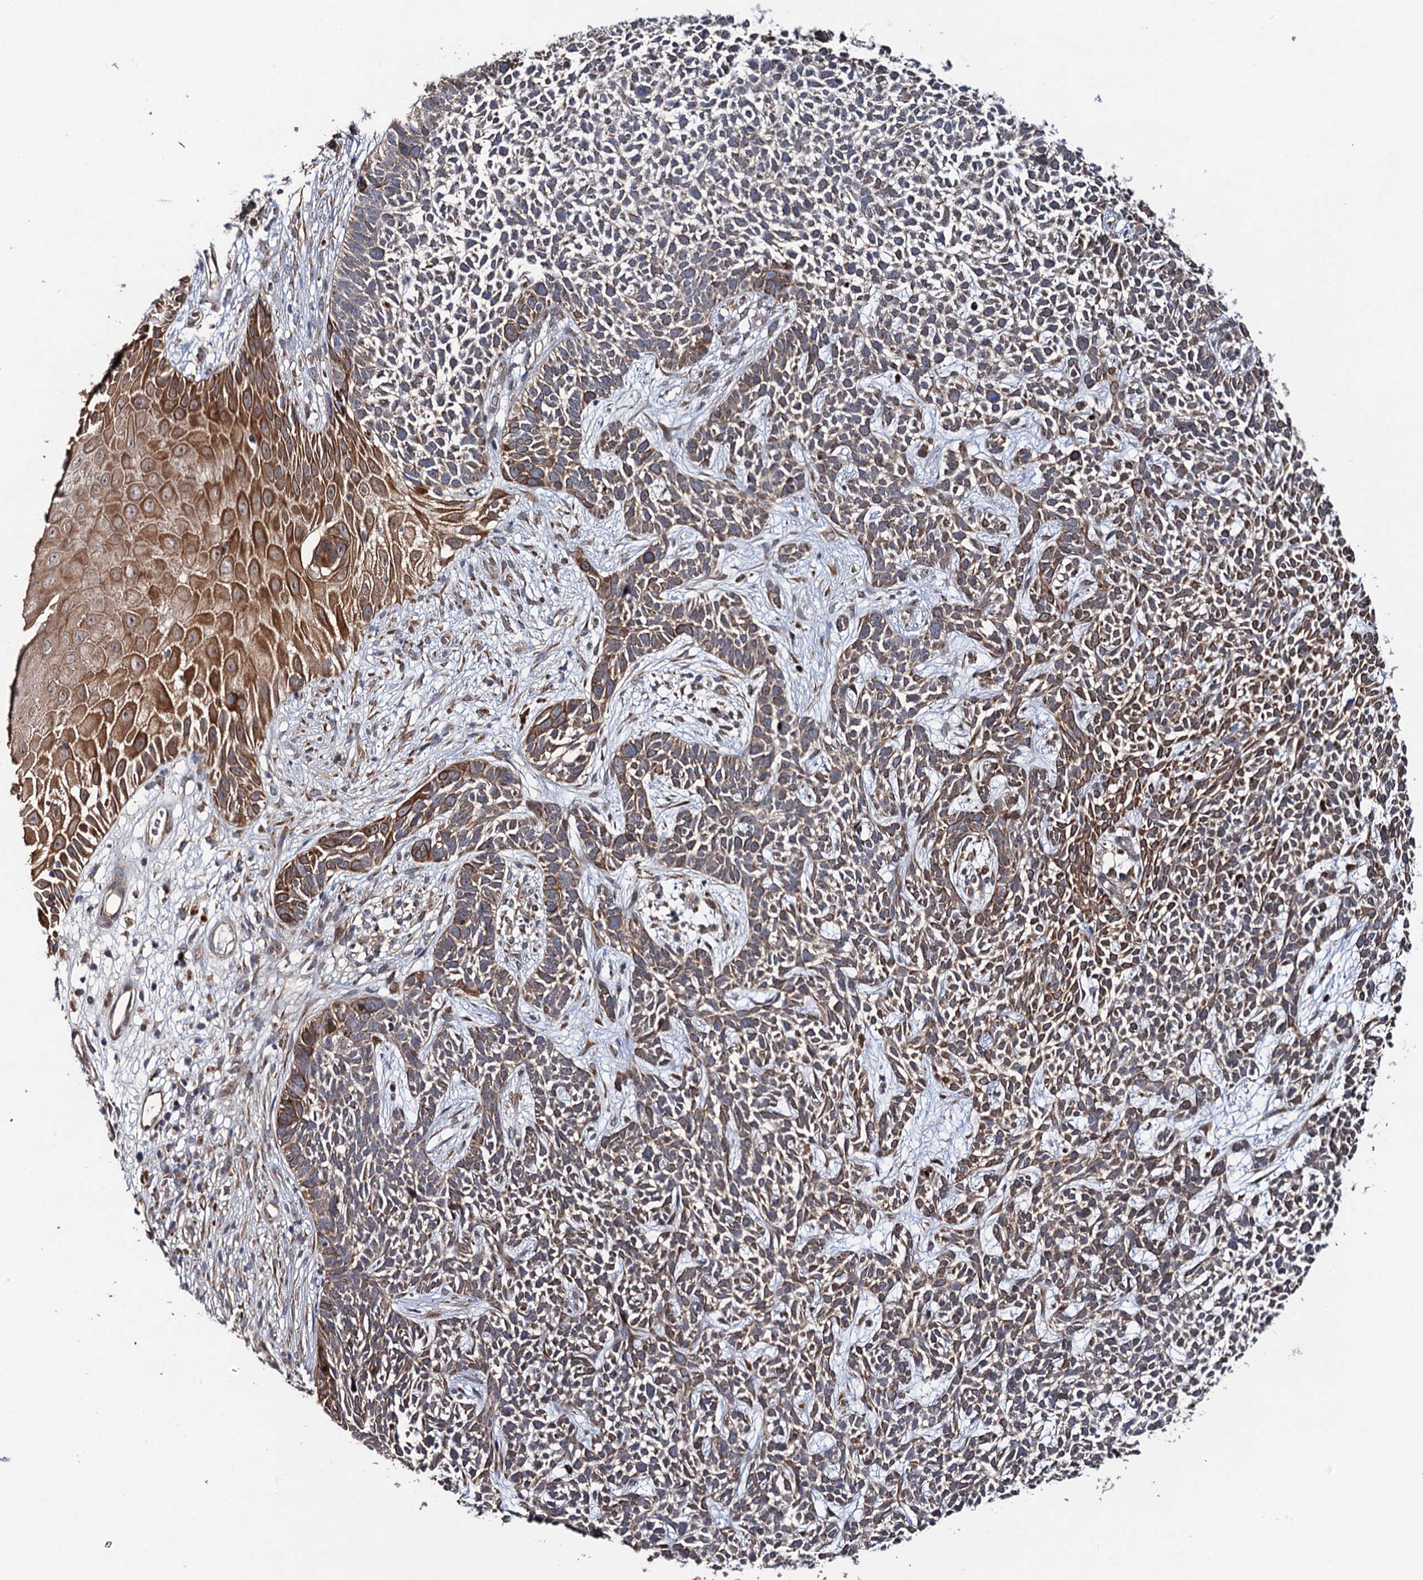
{"staining": {"intensity": "moderate", "quantity": "25%-75%", "location": "cytoplasmic/membranous"}, "tissue": "skin cancer", "cell_type": "Tumor cells", "image_type": "cancer", "snomed": [{"axis": "morphology", "description": "Basal cell carcinoma"}, {"axis": "topography", "description": "Skin"}], "caption": "The photomicrograph demonstrates a brown stain indicating the presence of a protein in the cytoplasmic/membranous of tumor cells in skin cancer. (Stains: DAB (3,3'-diaminobenzidine) in brown, nuclei in blue, Microscopy: brightfield microscopy at high magnification).", "gene": "LRRC63", "patient": {"sex": "female", "age": 84}}